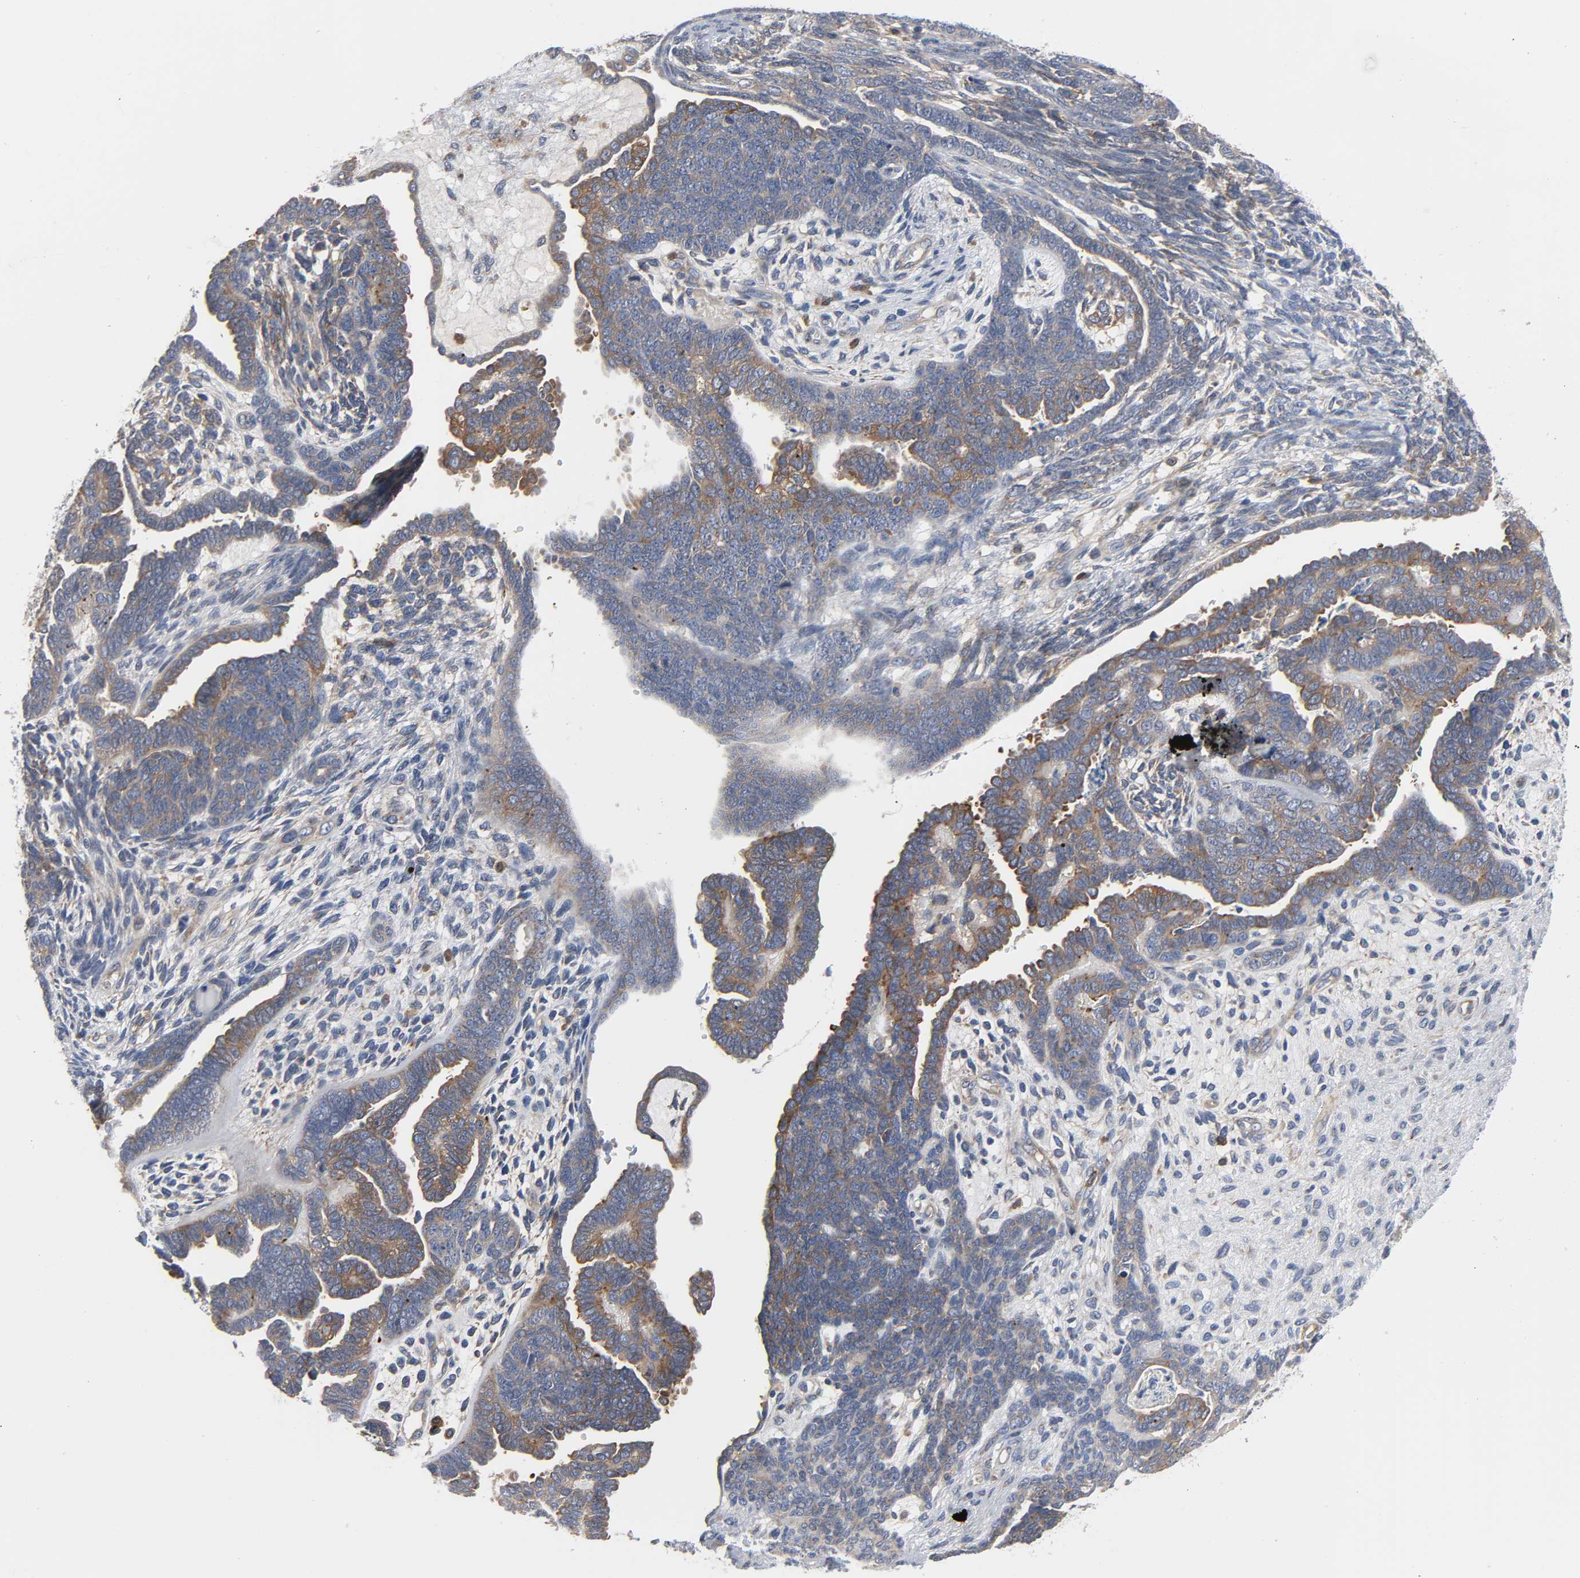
{"staining": {"intensity": "moderate", "quantity": "25%-75%", "location": "cytoplasmic/membranous"}, "tissue": "endometrial cancer", "cell_type": "Tumor cells", "image_type": "cancer", "snomed": [{"axis": "morphology", "description": "Neoplasm, malignant, NOS"}, {"axis": "topography", "description": "Endometrium"}], "caption": "Protein staining reveals moderate cytoplasmic/membranous staining in about 25%-75% of tumor cells in malignant neoplasm (endometrial). The staining was performed using DAB (3,3'-diaminobenzidine) to visualize the protein expression in brown, while the nuclei were stained in blue with hematoxylin (Magnification: 20x).", "gene": "ARHGAP1", "patient": {"sex": "female", "age": 74}}